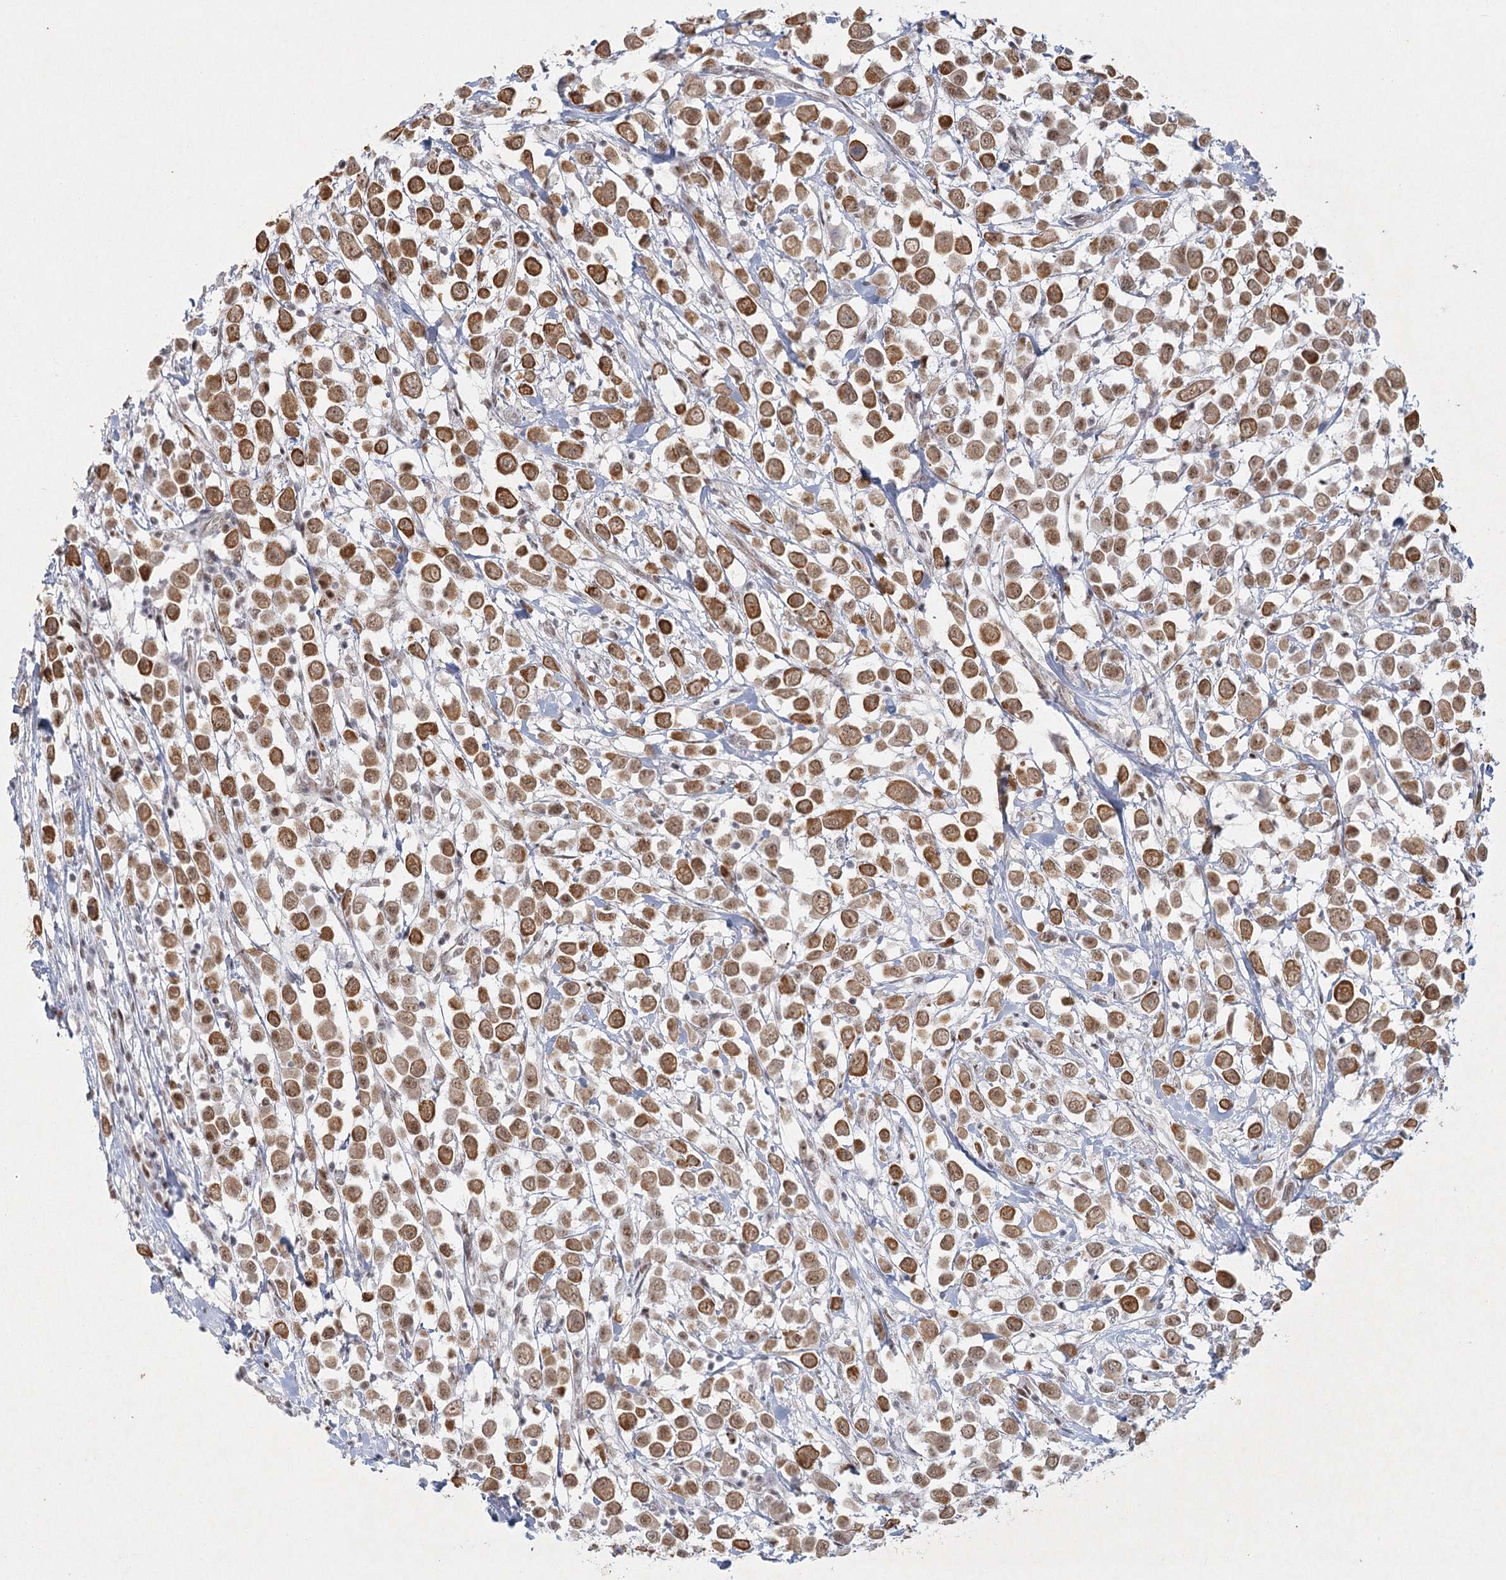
{"staining": {"intensity": "moderate", "quantity": ">75%", "location": "cytoplasmic/membranous"}, "tissue": "breast cancer", "cell_type": "Tumor cells", "image_type": "cancer", "snomed": [{"axis": "morphology", "description": "Duct carcinoma"}, {"axis": "topography", "description": "Breast"}], "caption": "Protein expression analysis of human breast invasive ductal carcinoma reveals moderate cytoplasmic/membranous expression in approximately >75% of tumor cells. Nuclei are stained in blue.", "gene": "U2SURP", "patient": {"sex": "female", "age": 61}}